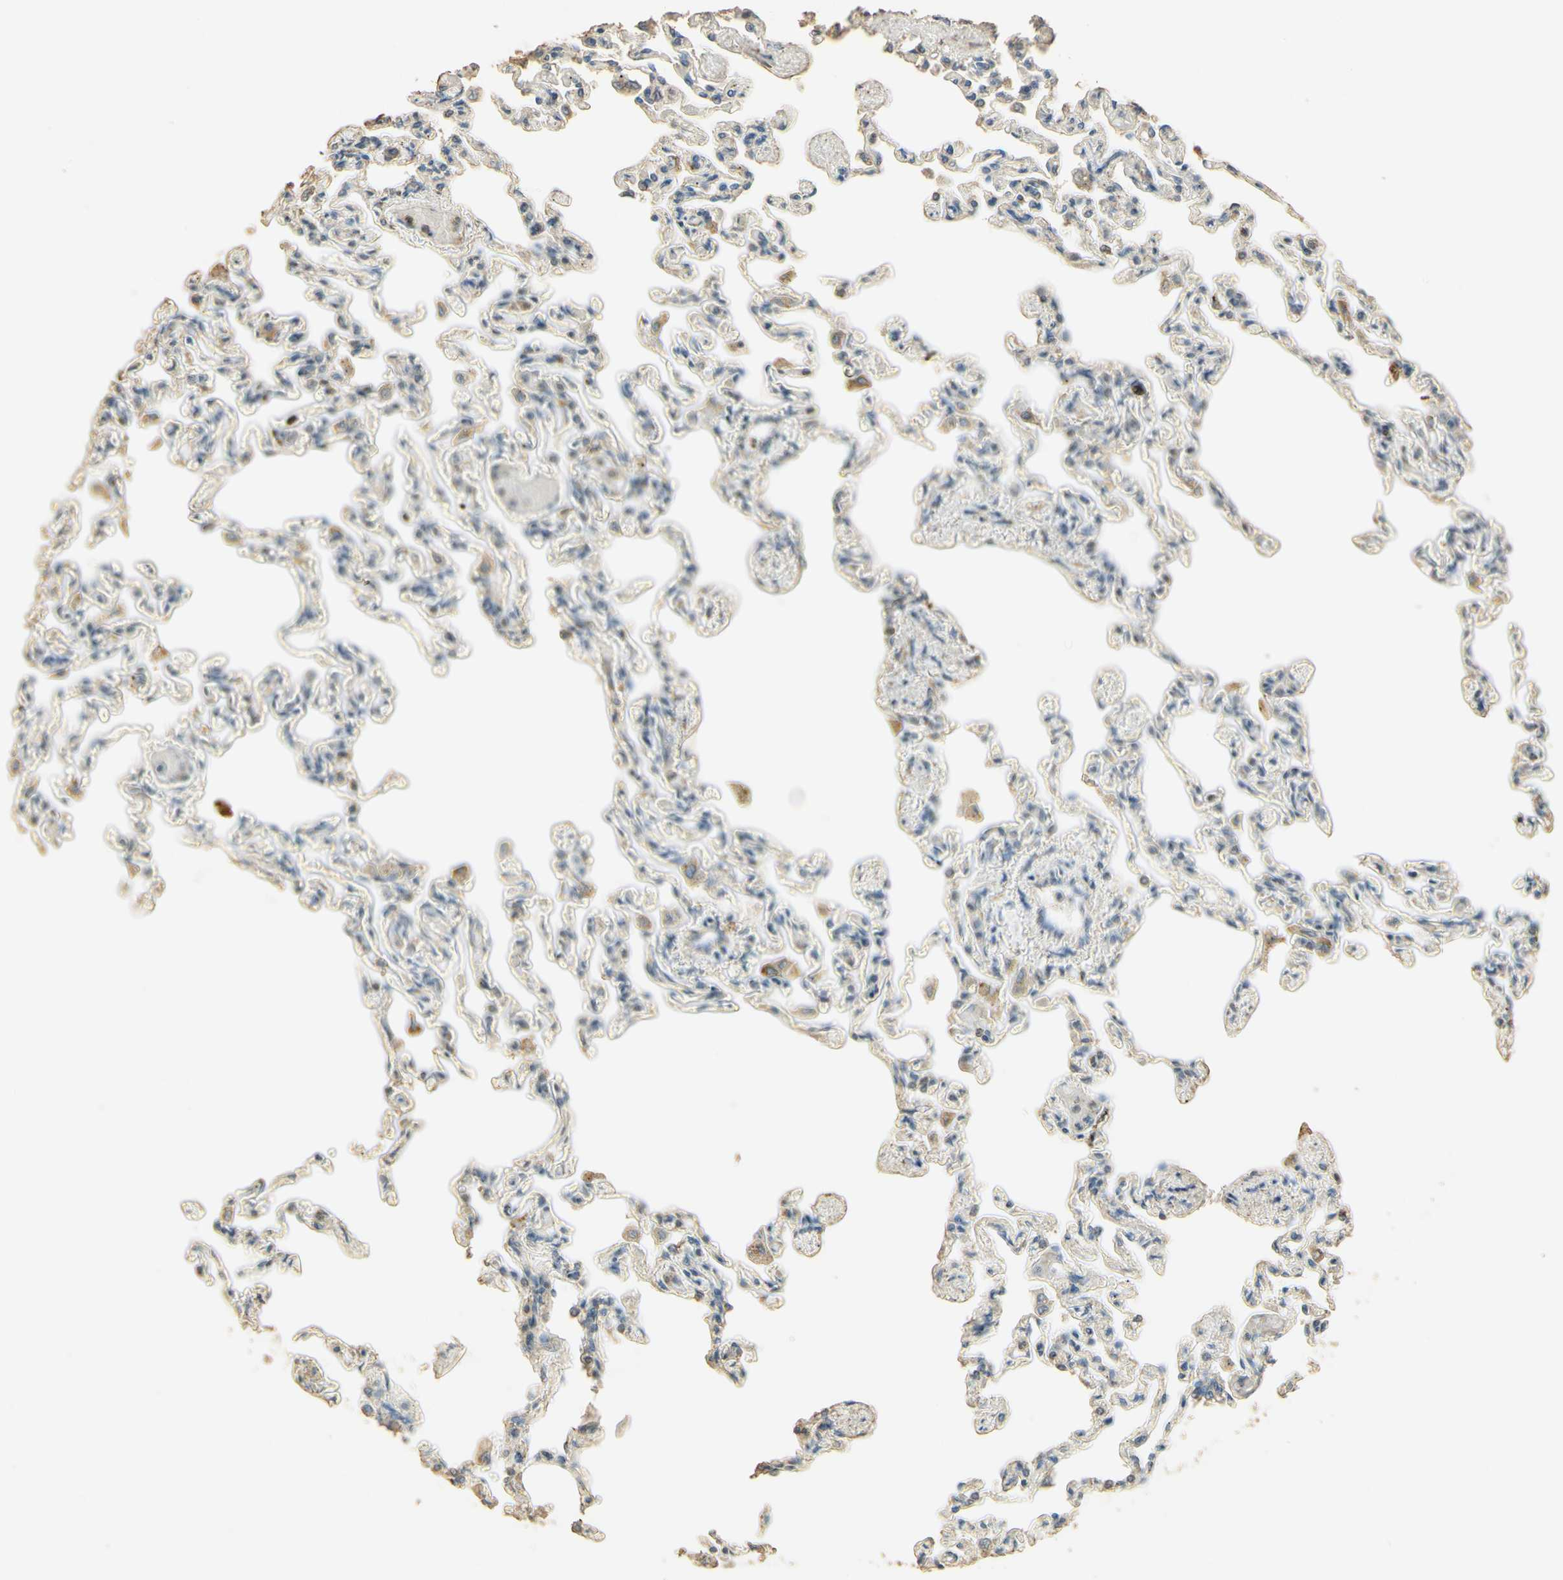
{"staining": {"intensity": "weak", "quantity": ">75%", "location": "cytoplasmic/membranous"}, "tissue": "lung", "cell_type": "Alveolar cells", "image_type": "normal", "snomed": [{"axis": "morphology", "description": "Normal tissue, NOS"}, {"axis": "topography", "description": "Lung"}], "caption": "Immunohistochemical staining of benign human lung shows weak cytoplasmic/membranous protein expression in approximately >75% of alveolar cells.", "gene": "ARHGEF17", "patient": {"sex": "male", "age": 21}}